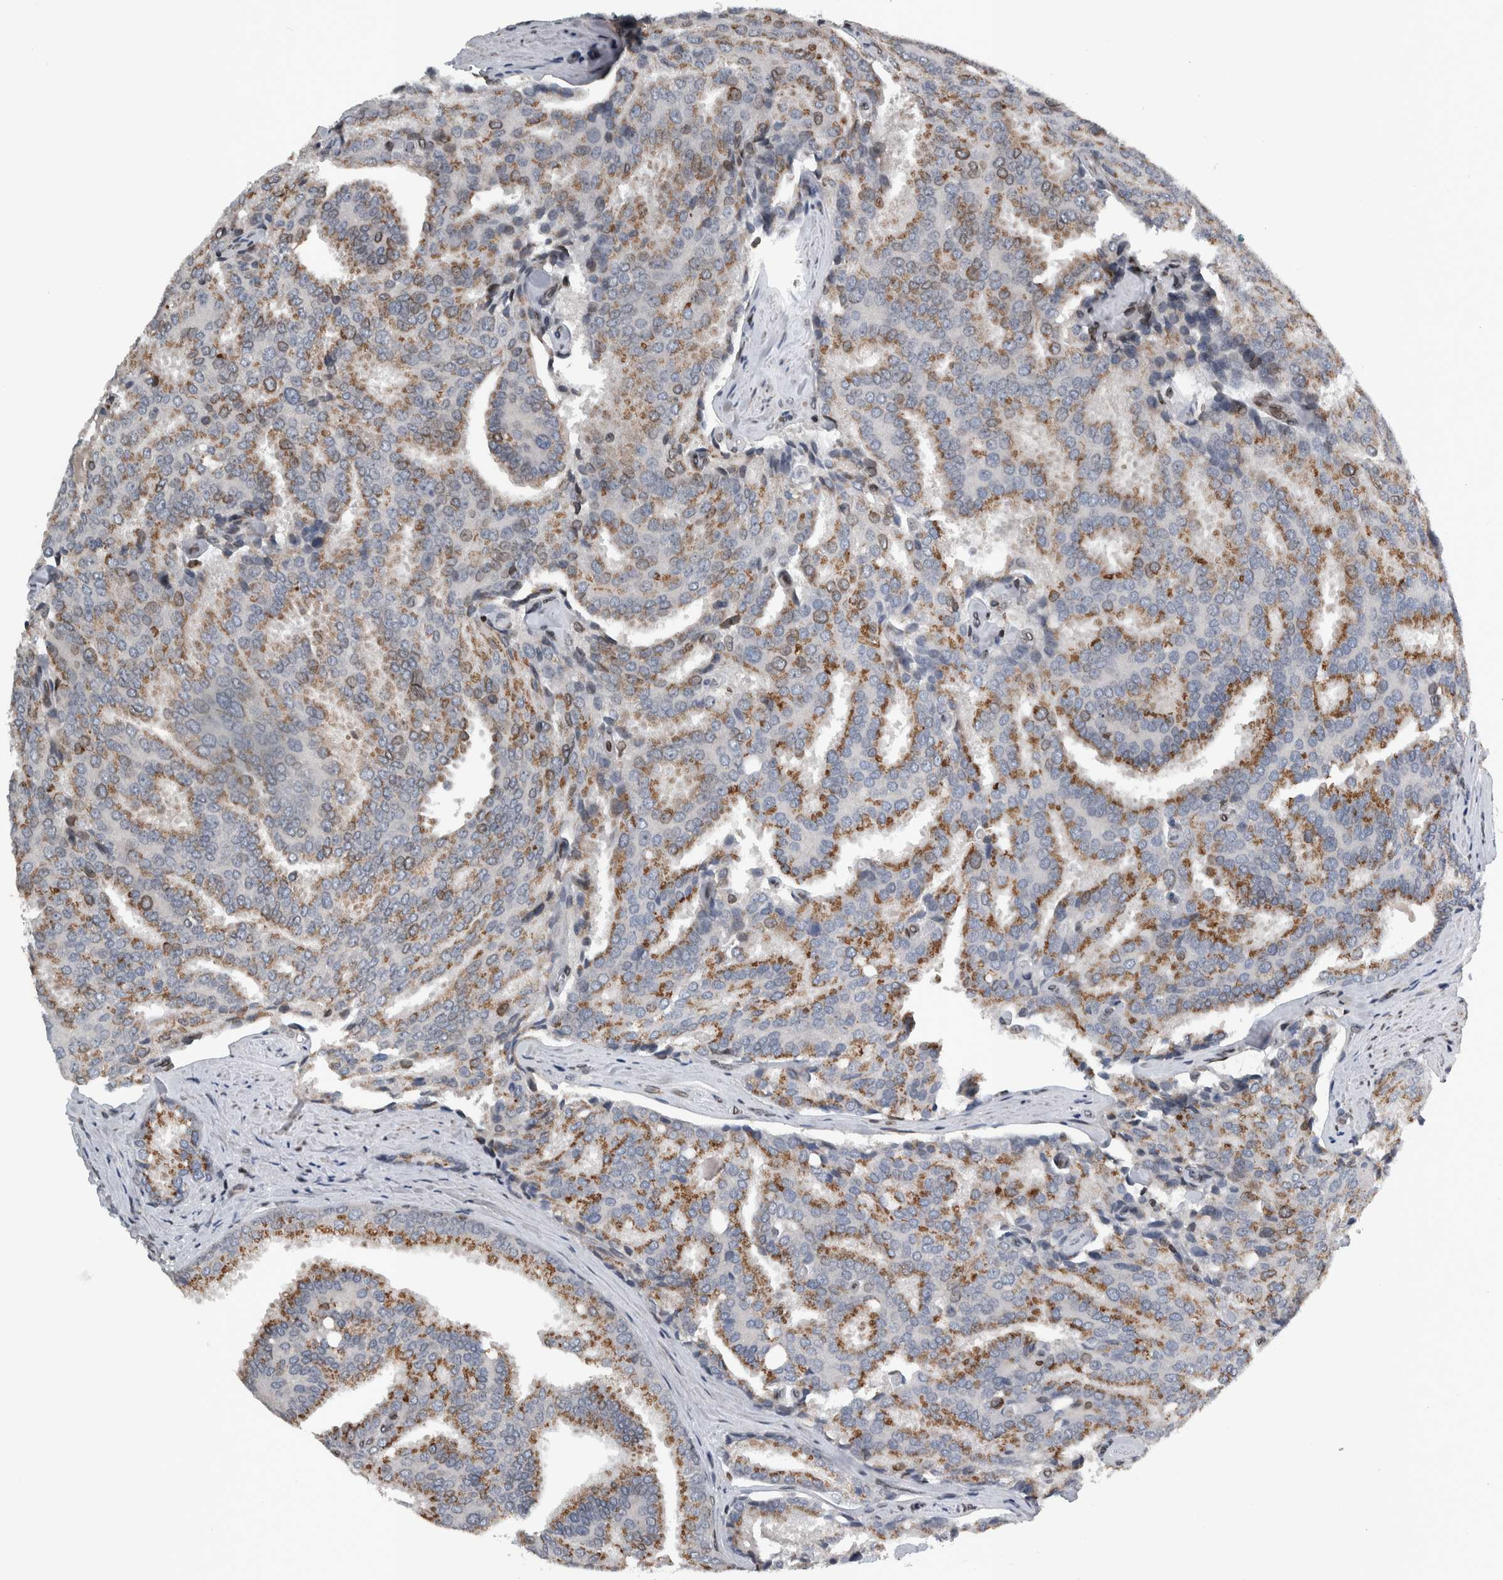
{"staining": {"intensity": "strong", "quantity": ">75%", "location": "cytoplasmic/membranous"}, "tissue": "prostate cancer", "cell_type": "Tumor cells", "image_type": "cancer", "snomed": [{"axis": "morphology", "description": "Adenocarcinoma, High grade"}, {"axis": "topography", "description": "Prostate"}], "caption": "Immunohistochemical staining of prostate high-grade adenocarcinoma shows high levels of strong cytoplasmic/membranous protein staining in about >75% of tumor cells.", "gene": "FAM135B", "patient": {"sex": "male", "age": 50}}